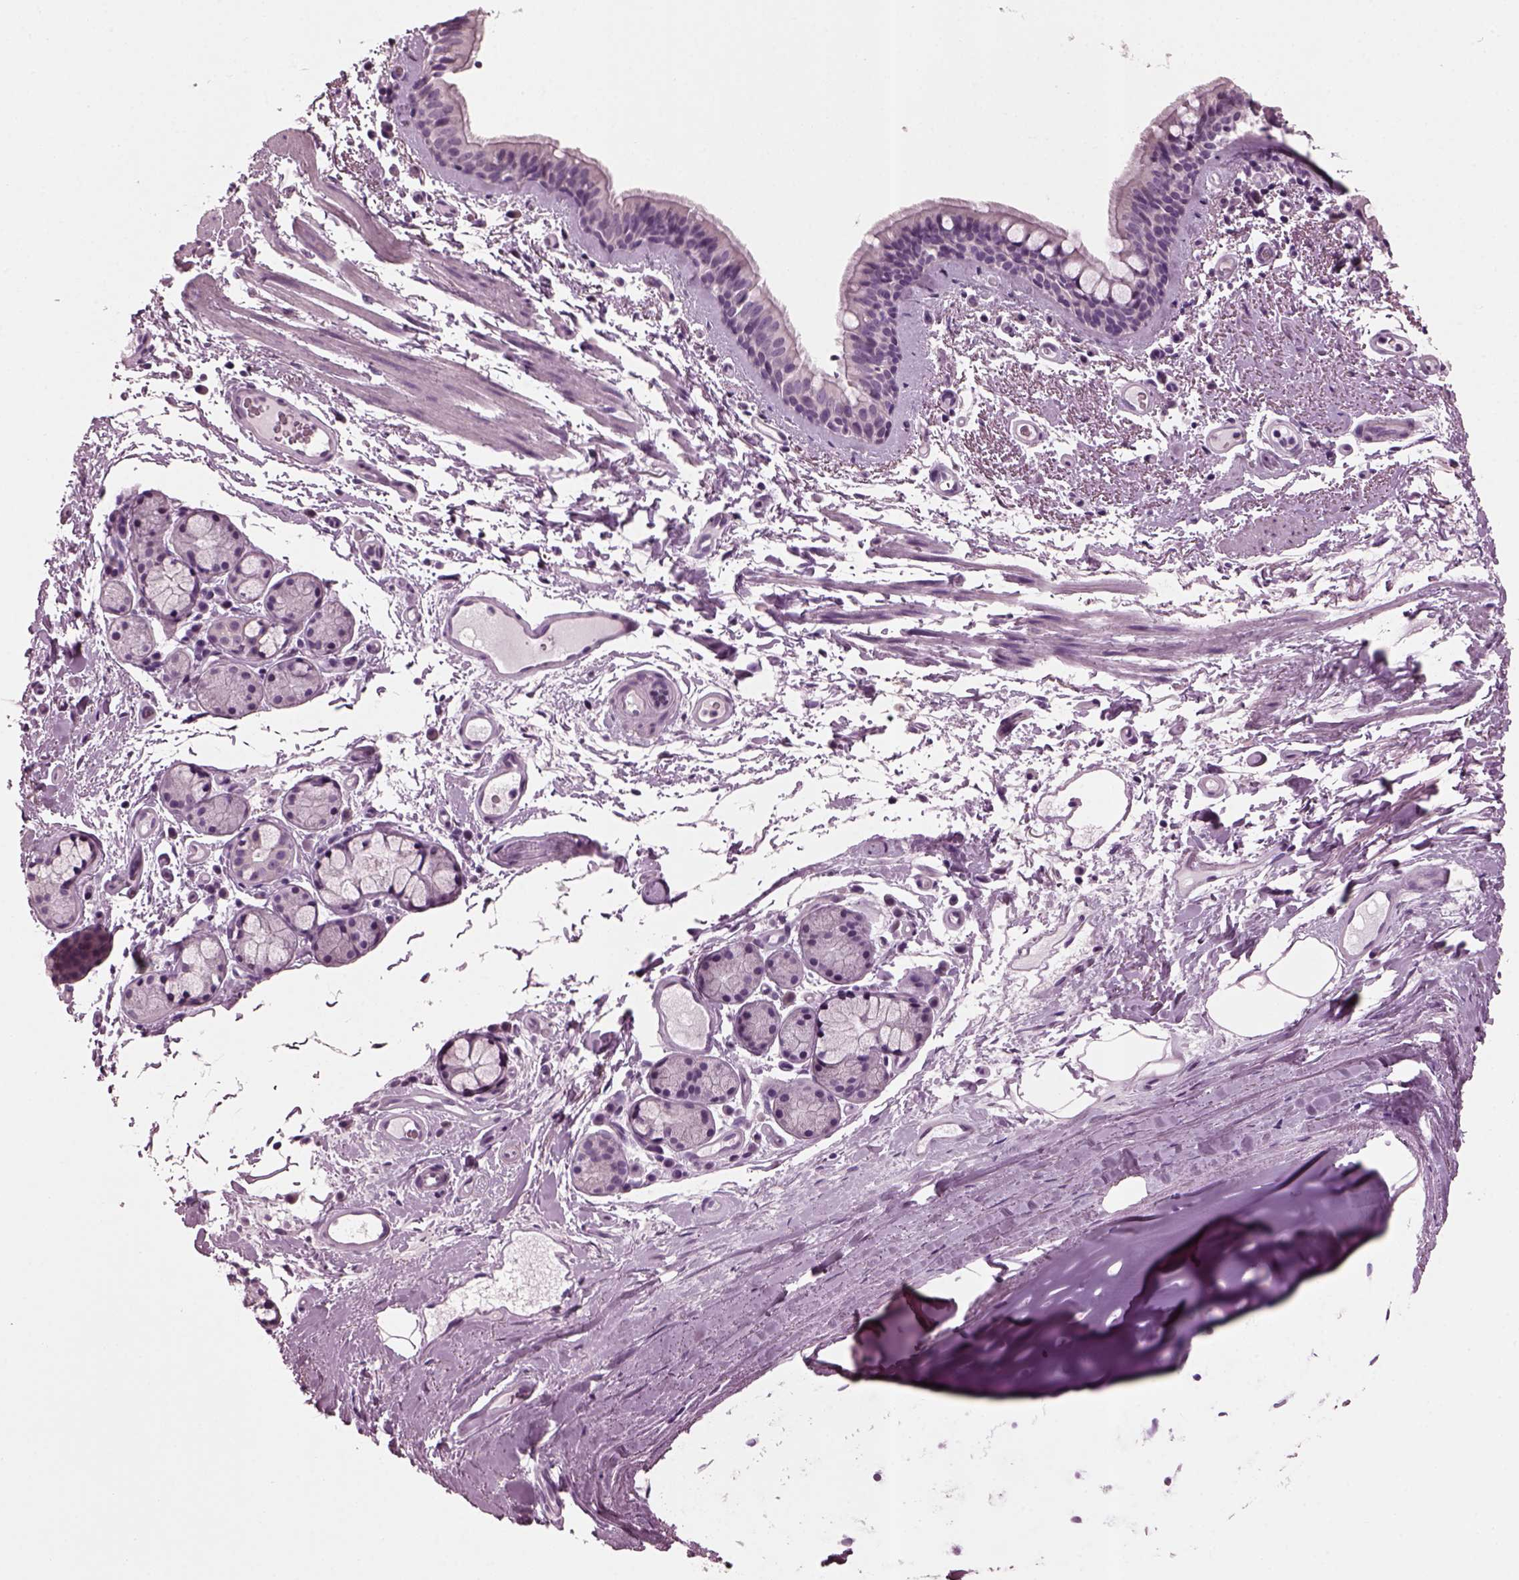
{"staining": {"intensity": "negative", "quantity": "none", "location": "none"}, "tissue": "bronchus", "cell_type": "Respiratory epithelial cells", "image_type": "normal", "snomed": [{"axis": "morphology", "description": "Normal tissue, NOS"}, {"axis": "topography", "description": "Bronchus"}], "caption": "Immunohistochemistry (IHC) of unremarkable bronchus reveals no expression in respiratory epithelial cells.", "gene": "SLC6A17", "patient": {"sex": "female", "age": 64}}